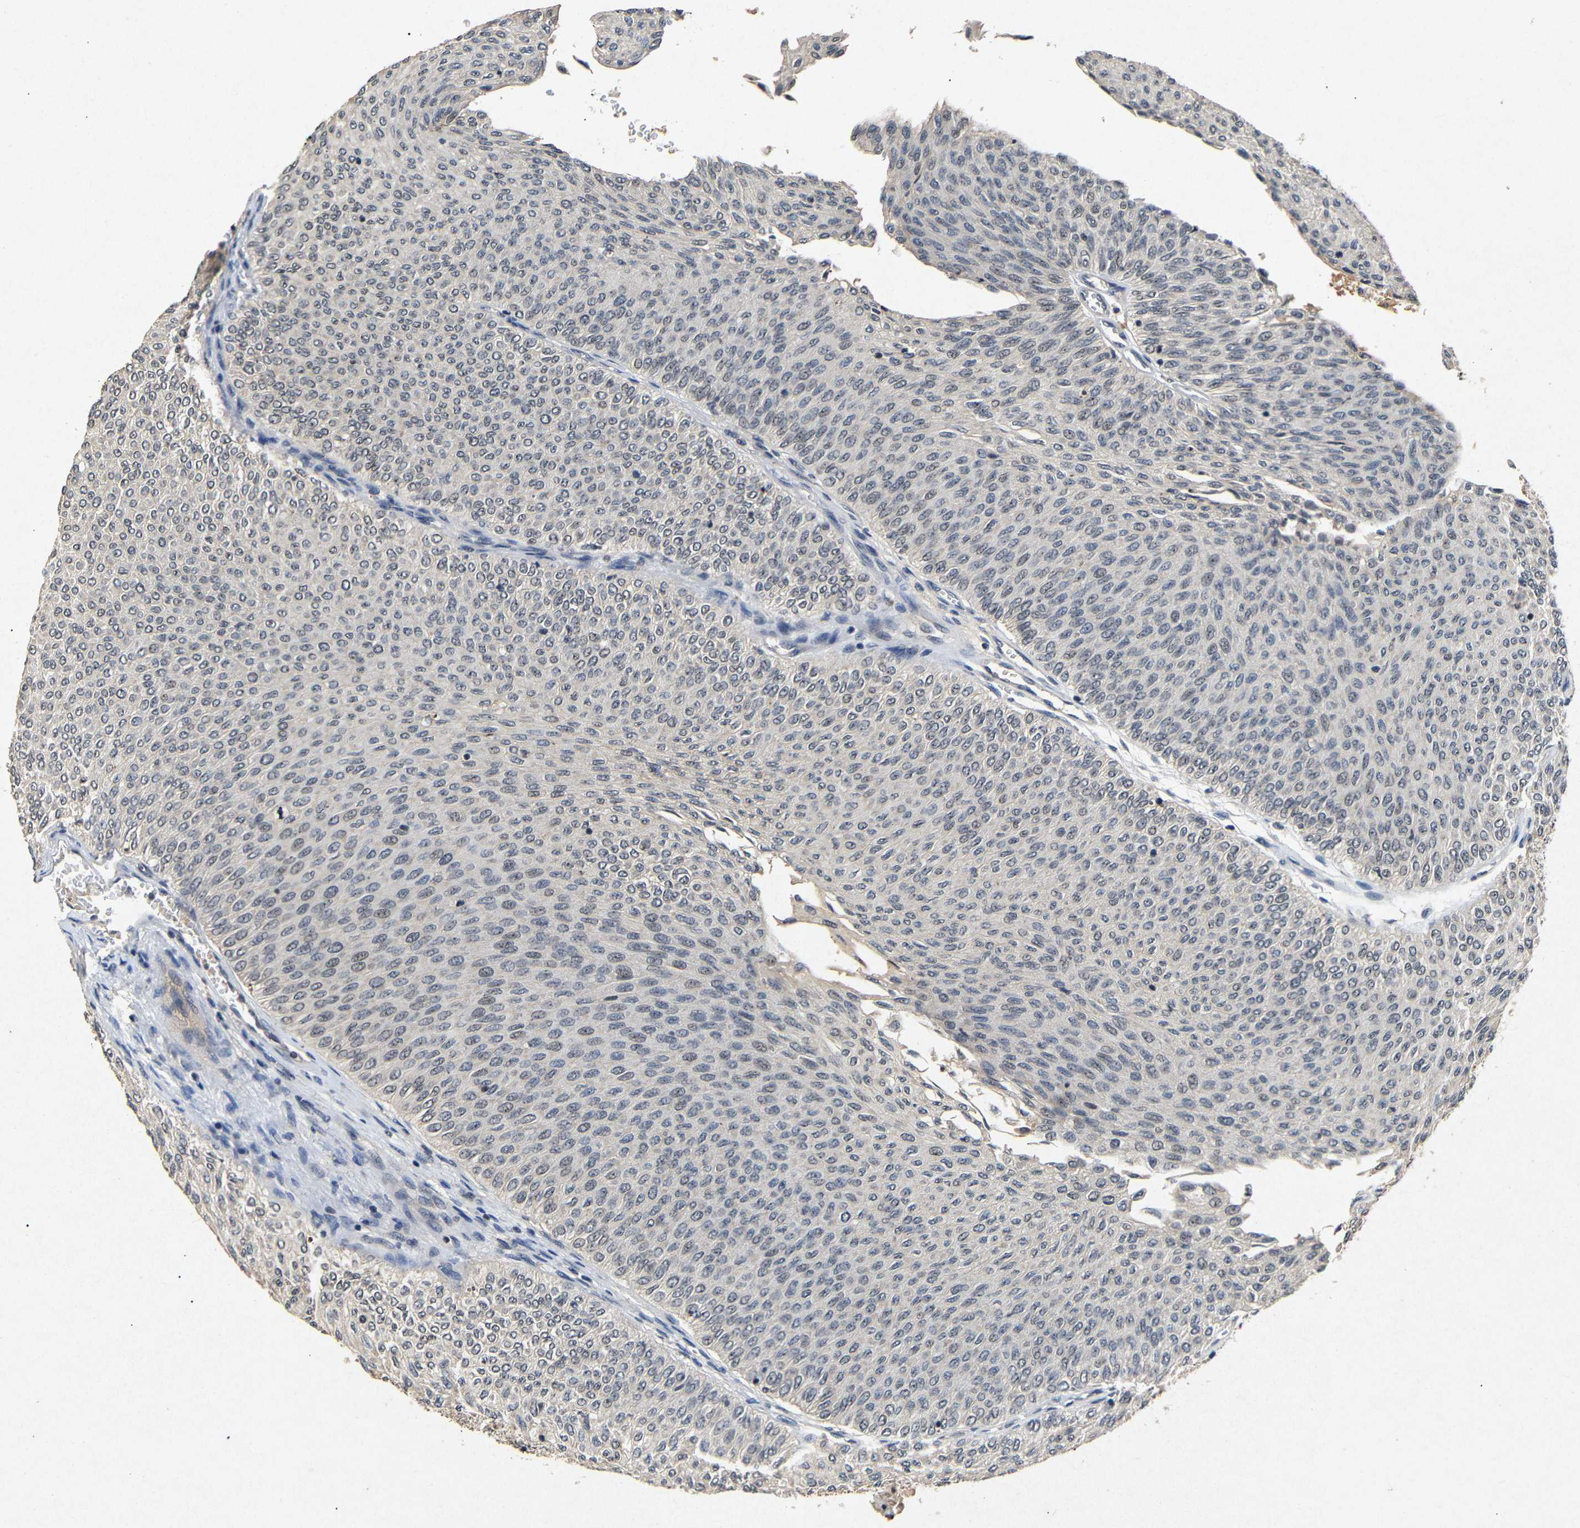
{"staining": {"intensity": "moderate", "quantity": "25%-75%", "location": "nuclear"}, "tissue": "urothelial cancer", "cell_type": "Tumor cells", "image_type": "cancer", "snomed": [{"axis": "morphology", "description": "Urothelial carcinoma, Low grade"}, {"axis": "topography", "description": "Urinary bladder"}], "caption": "DAB (3,3'-diaminobenzidine) immunohistochemical staining of urothelial cancer displays moderate nuclear protein staining in approximately 25%-75% of tumor cells. Ihc stains the protein in brown and the nuclei are stained blue.", "gene": "PARN", "patient": {"sex": "male", "age": 78}}